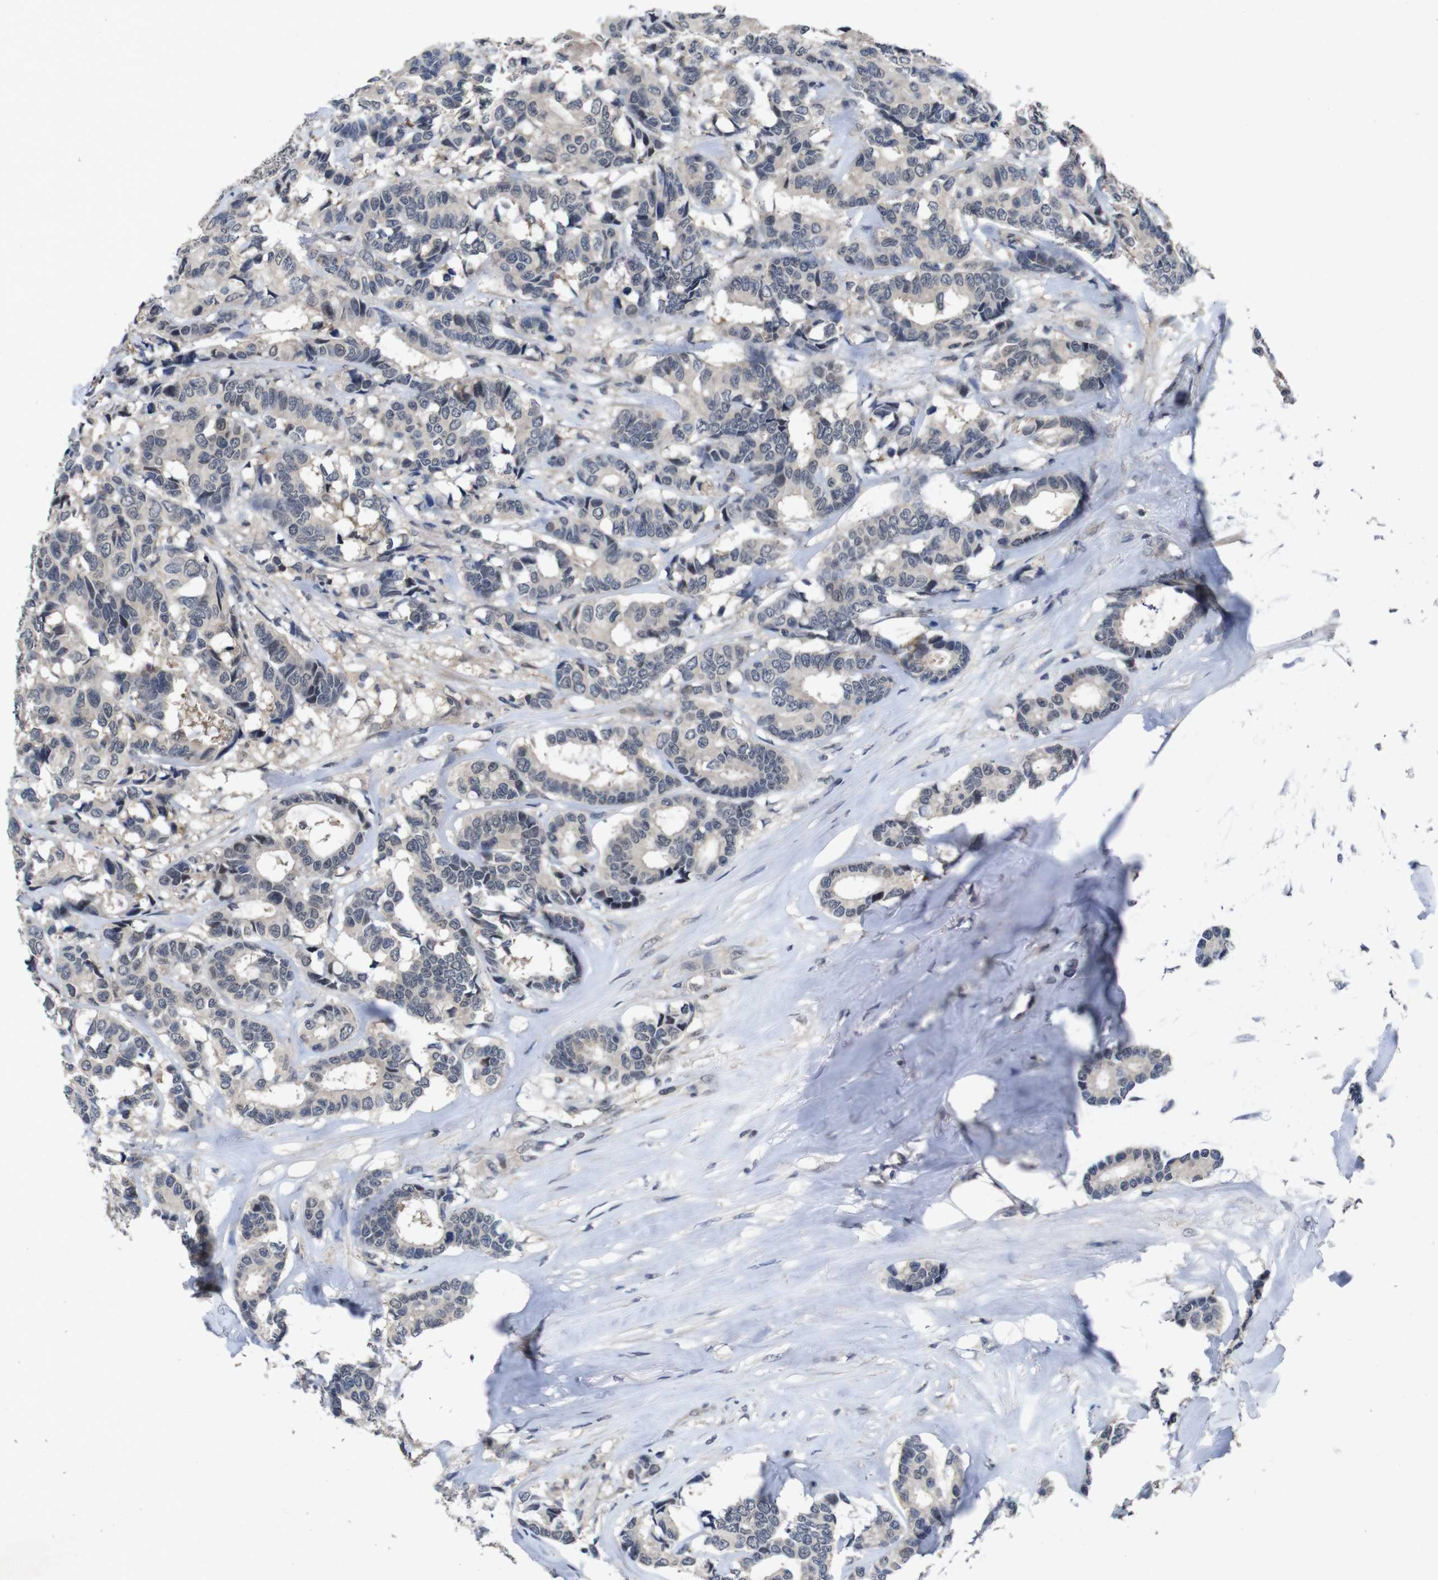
{"staining": {"intensity": "negative", "quantity": "none", "location": "none"}, "tissue": "breast cancer", "cell_type": "Tumor cells", "image_type": "cancer", "snomed": [{"axis": "morphology", "description": "Duct carcinoma"}, {"axis": "topography", "description": "Breast"}], "caption": "Breast invasive ductal carcinoma was stained to show a protein in brown. There is no significant expression in tumor cells.", "gene": "AKT3", "patient": {"sex": "female", "age": 87}}